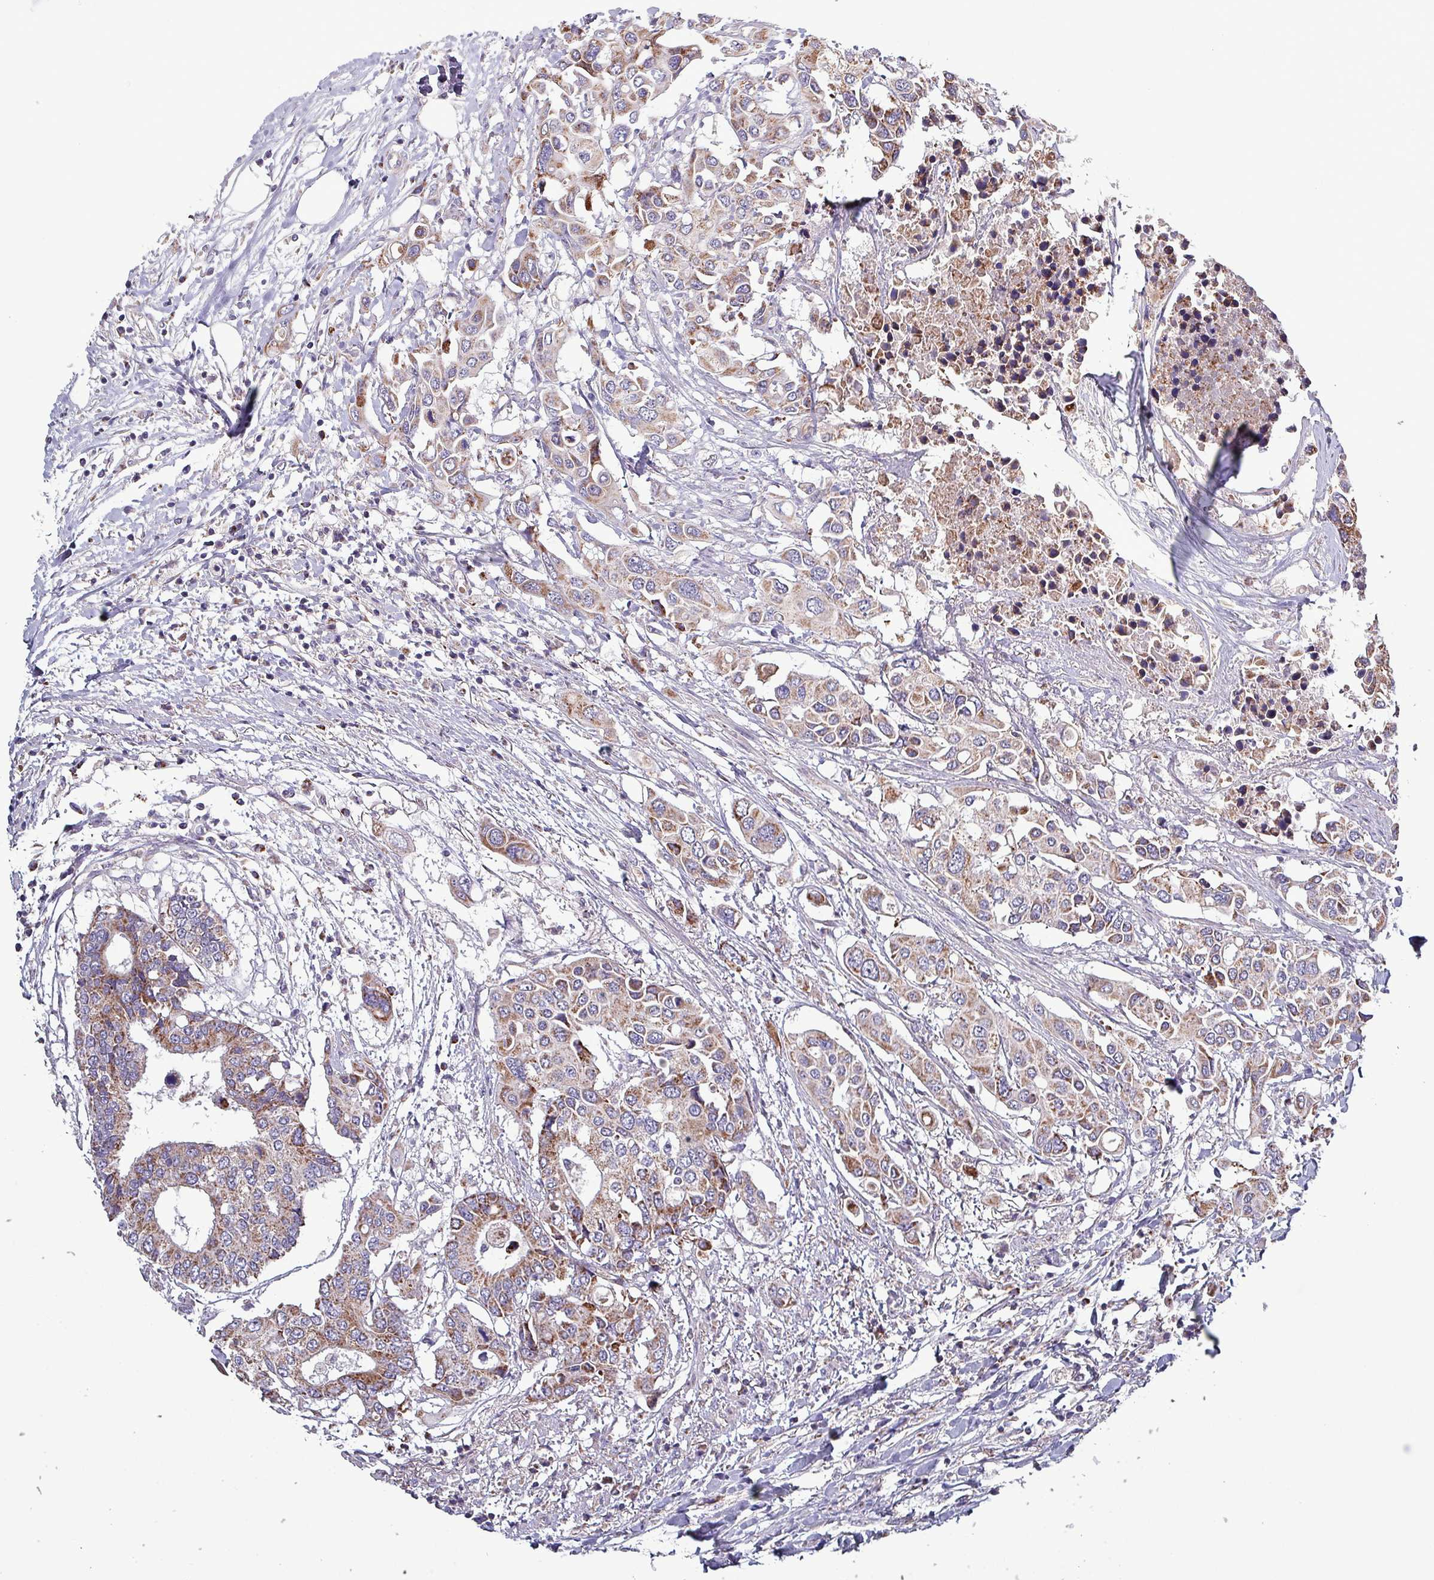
{"staining": {"intensity": "moderate", "quantity": ">75%", "location": "cytoplasmic/membranous"}, "tissue": "colorectal cancer", "cell_type": "Tumor cells", "image_type": "cancer", "snomed": [{"axis": "morphology", "description": "Adenocarcinoma, NOS"}, {"axis": "topography", "description": "Colon"}], "caption": "High-magnification brightfield microscopy of colorectal cancer (adenocarcinoma) stained with DAB (brown) and counterstained with hematoxylin (blue). tumor cells exhibit moderate cytoplasmic/membranous expression is seen in approximately>75% of cells.", "gene": "ZNF322", "patient": {"sex": "male", "age": 77}}